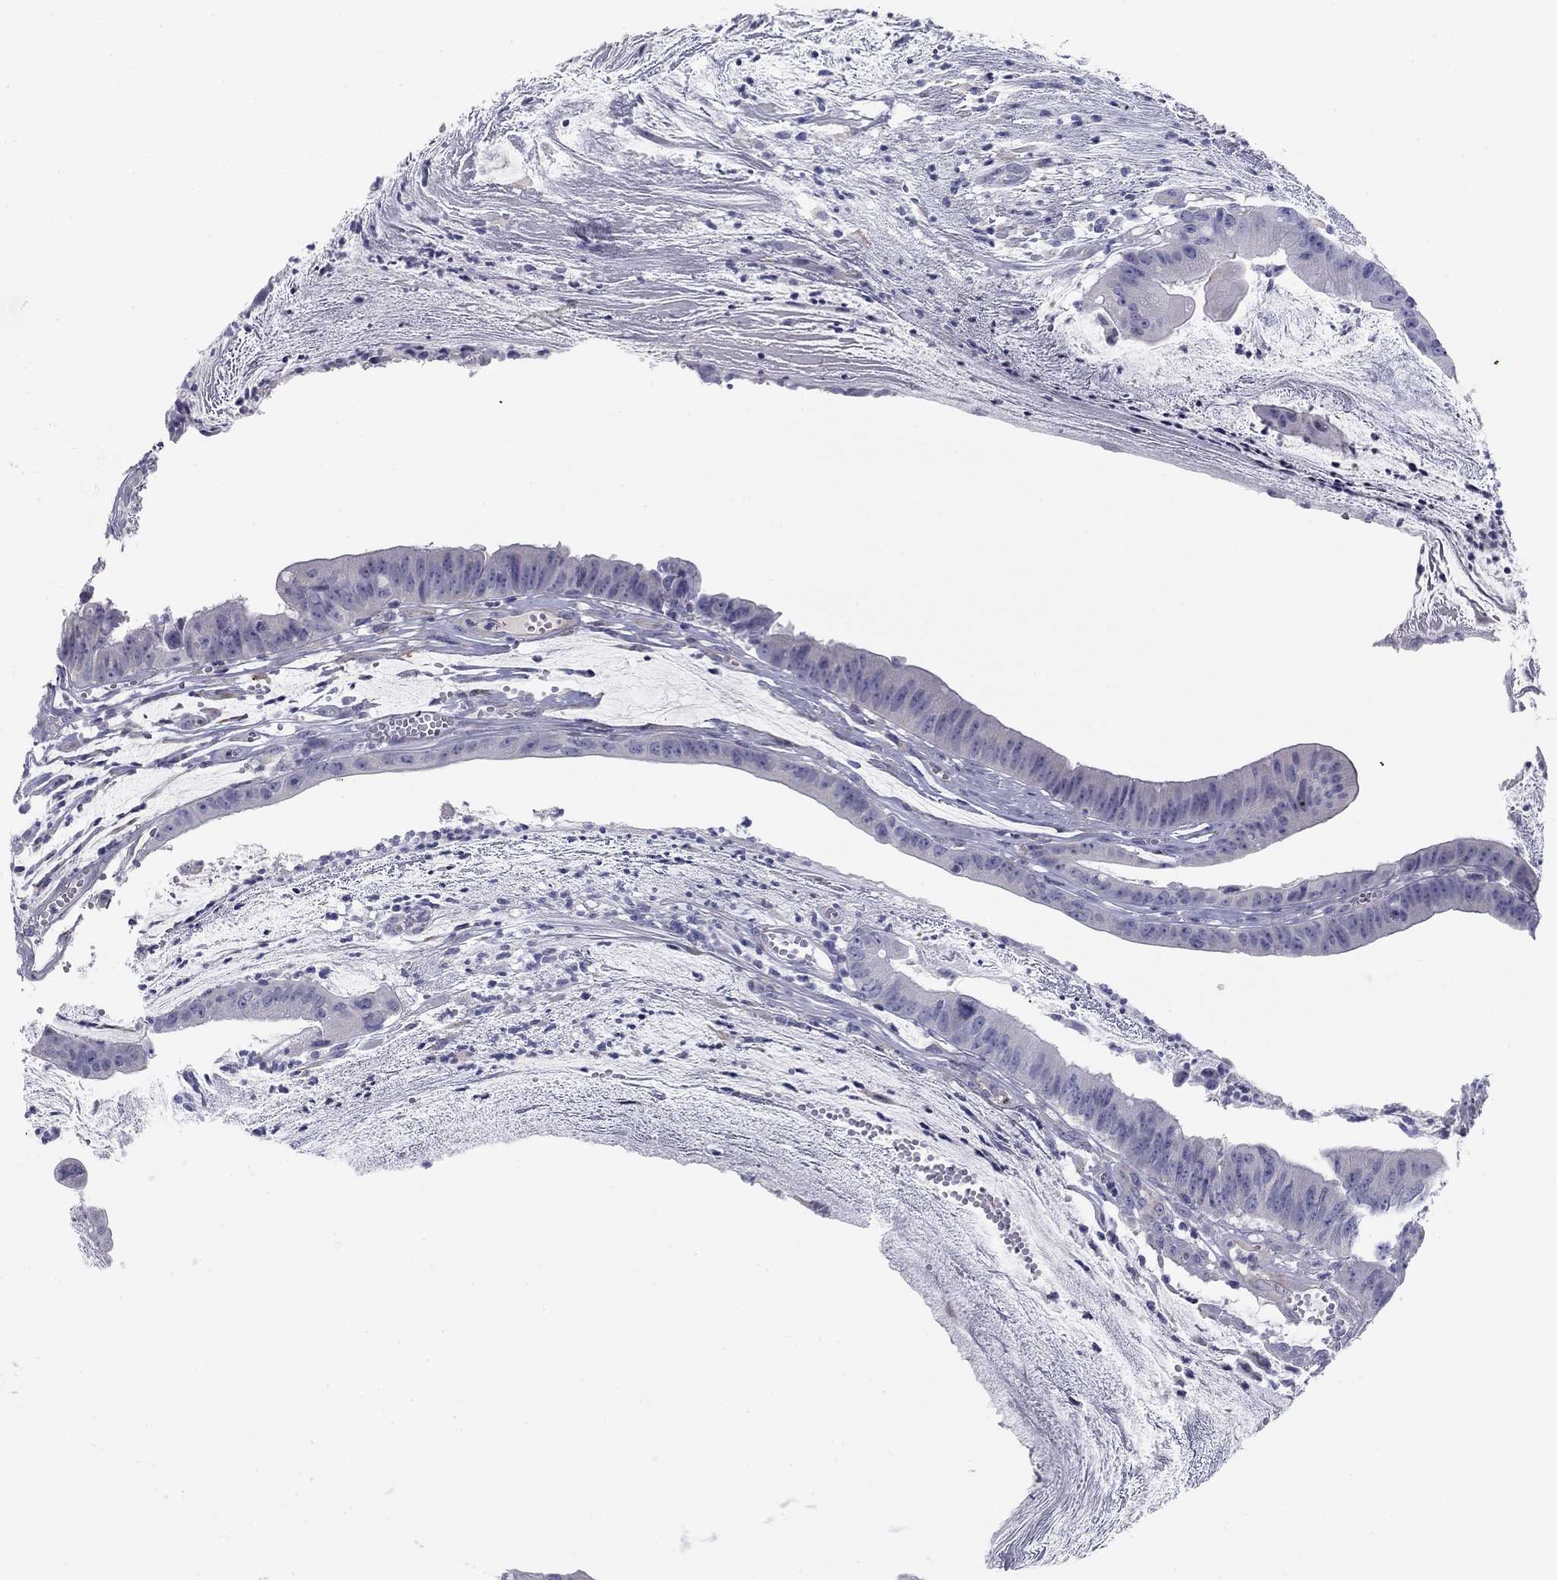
{"staining": {"intensity": "negative", "quantity": "none", "location": "none"}, "tissue": "colorectal cancer", "cell_type": "Tumor cells", "image_type": "cancer", "snomed": [{"axis": "morphology", "description": "Adenocarcinoma, NOS"}, {"axis": "topography", "description": "Colon"}], "caption": "Immunohistochemistry (IHC) histopathology image of neoplastic tissue: human colorectal cancer stained with DAB (3,3'-diaminobenzidine) displays no significant protein expression in tumor cells.", "gene": "SEPTIN3", "patient": {"sex": "female", "age": 69}}